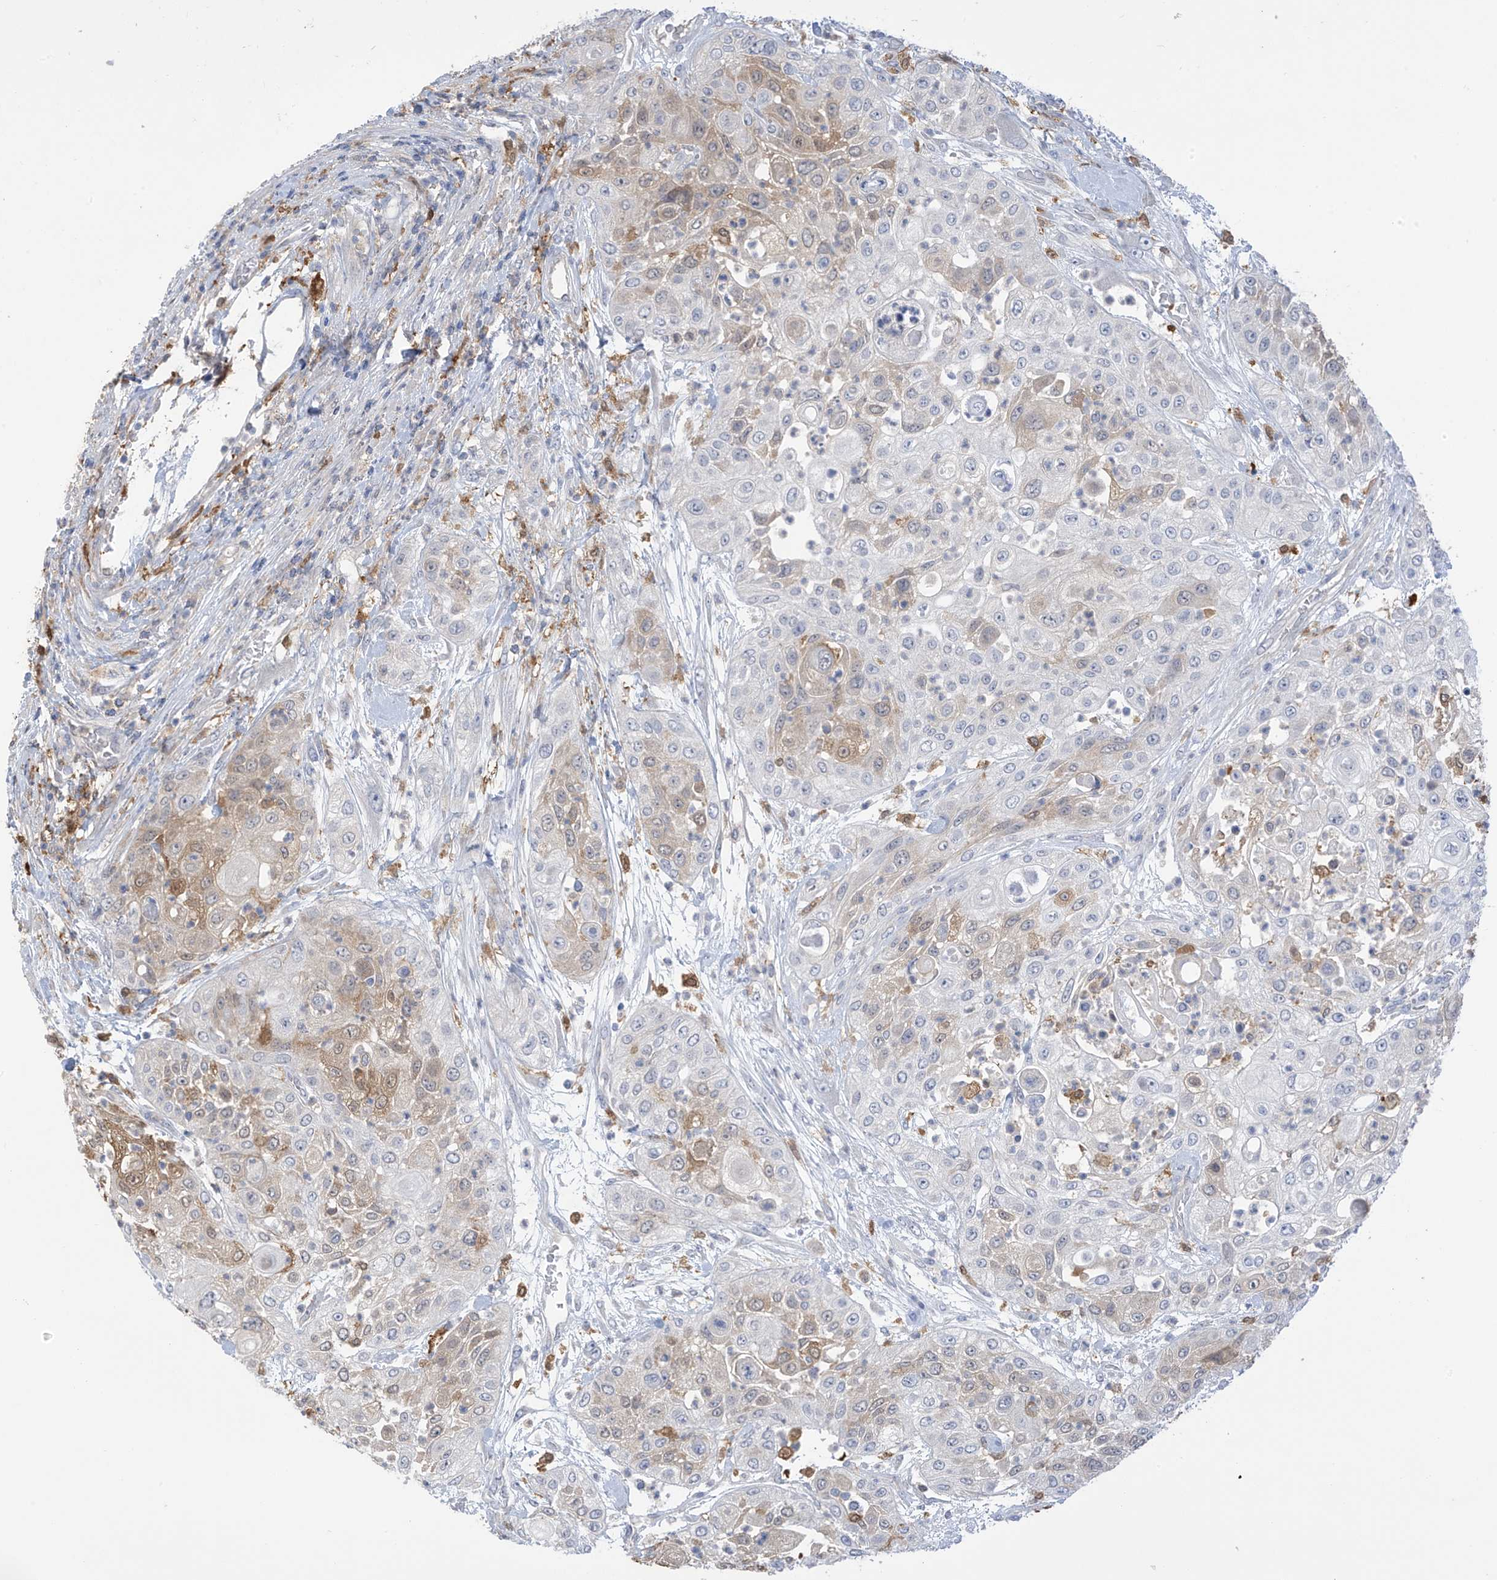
{"staining": {"intensity": "moderate", "quantity": "<25%", "location": "cytoplasmic/membranous"}, "tissue": "urothelial cancer", "cell_type": "Tumor cells", "image_type": "cancer", "snomed": [{"axis": "morphology", "description": "Urothelial carcinoma, High grade"}, {"axis": "topography", "description": "Urinary bladder"}], "caption": "Urothelial cancer stained with DAB immunohistochemistry shows low levels of moderate cytoplasmic/membranous positivity in approximately <25% of tumor cells.", "gene": "IDH1", "patient": {"sex": "female", "age": 79}}